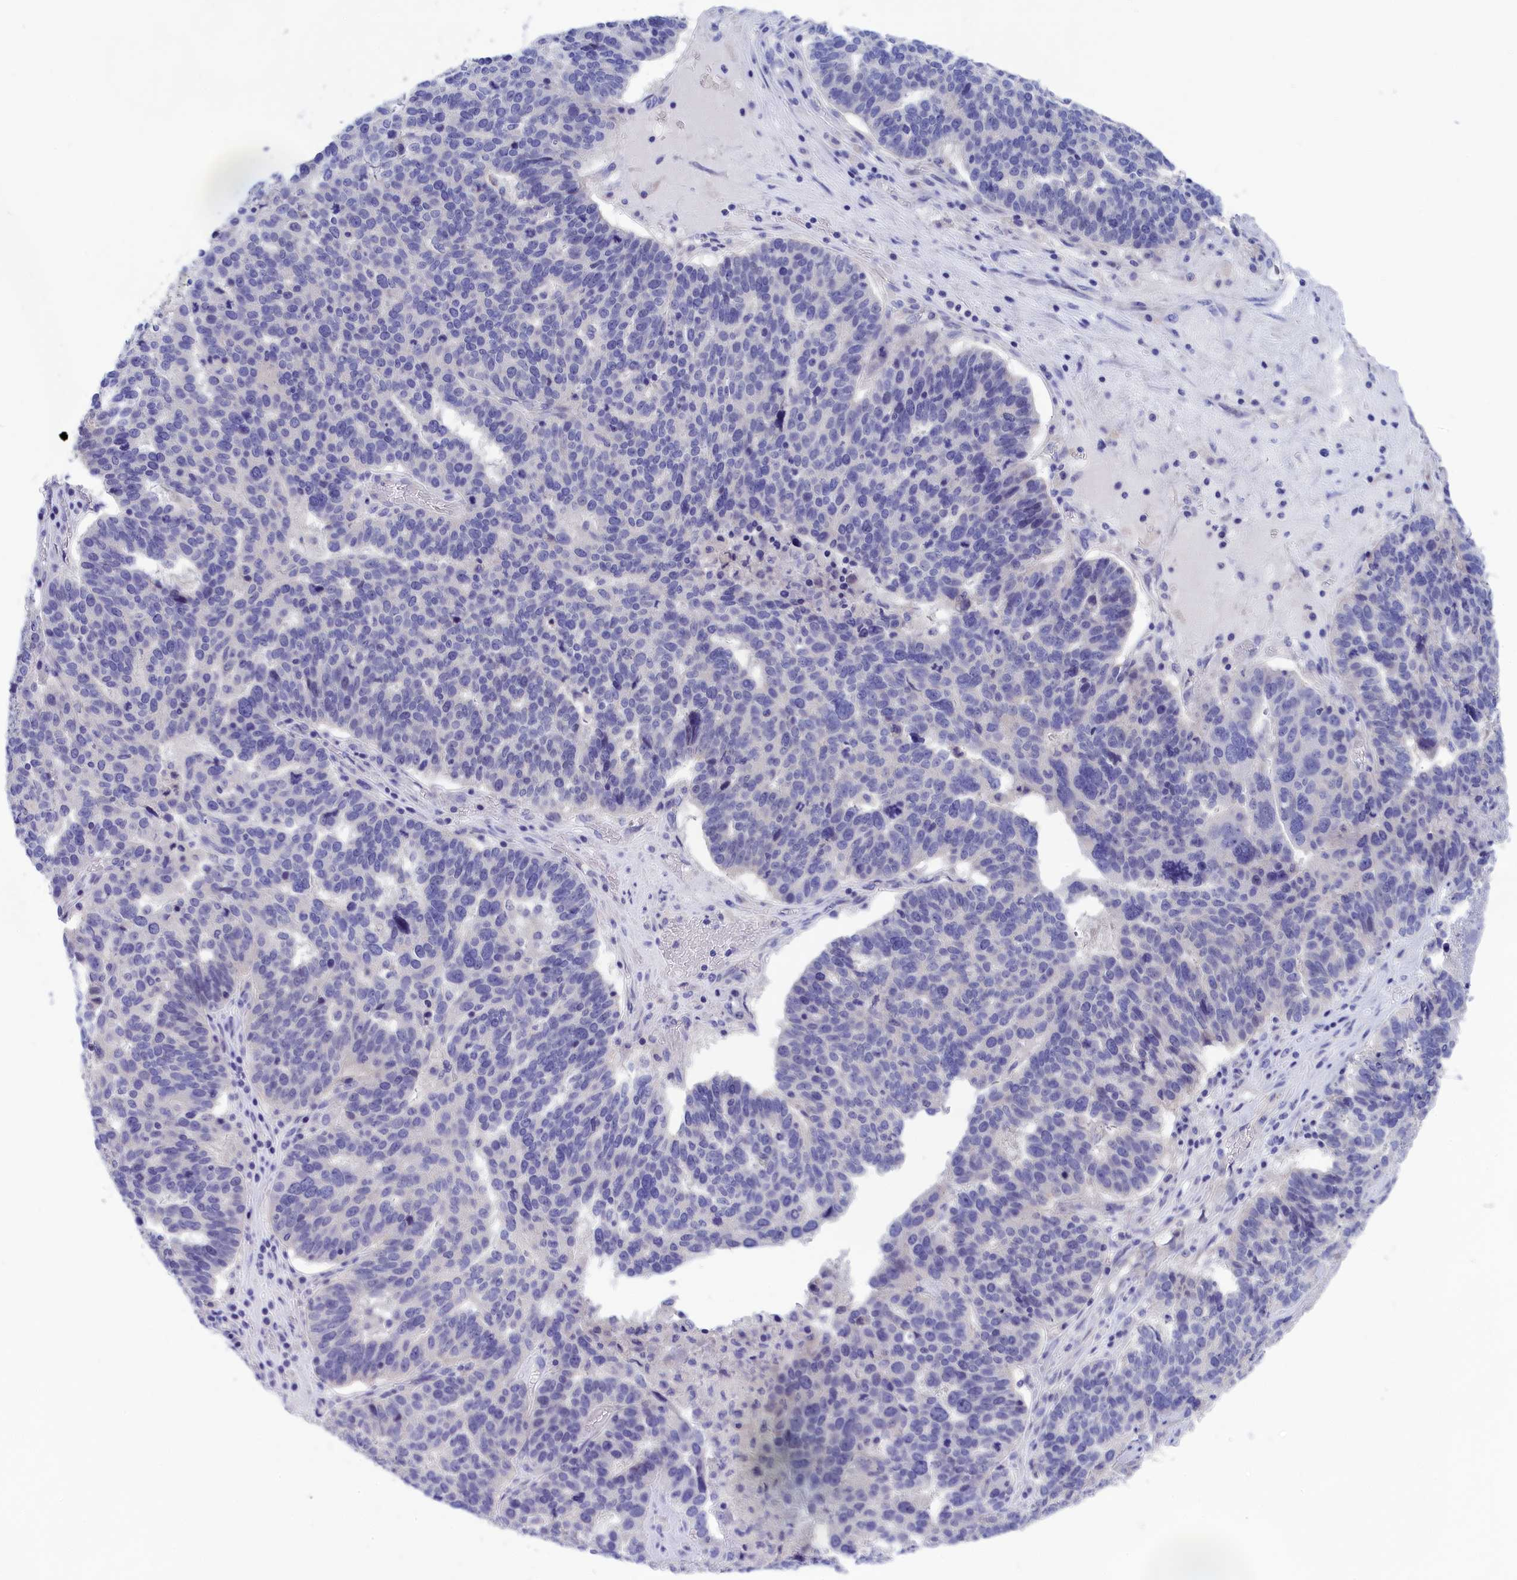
{"staining": {"intensity": "negative", "quantity": "none", "location": "none"}, "tissue": "ovarian cancer", "cell_type": "Tumor cells", "image_type": "cancer", "snomed": [{"axis": "morphology", "description": "Cystadenocarcinoma, serous, NOS"}, {"axis": "topography", "description": "Ovary"}], "caption": "An image of human ovarian serous cystadenocarcinoma is negative for staining in tumor cells. (Stains: DAB (3,3'-diaminobenzidine) immunohistochemistry (IHC) with hematoxylin counter stain, Microscopy: brightfield microscopy at high magnification).", "gene": "VPS35L", "patient": {"sex": "female", "age": 59}}